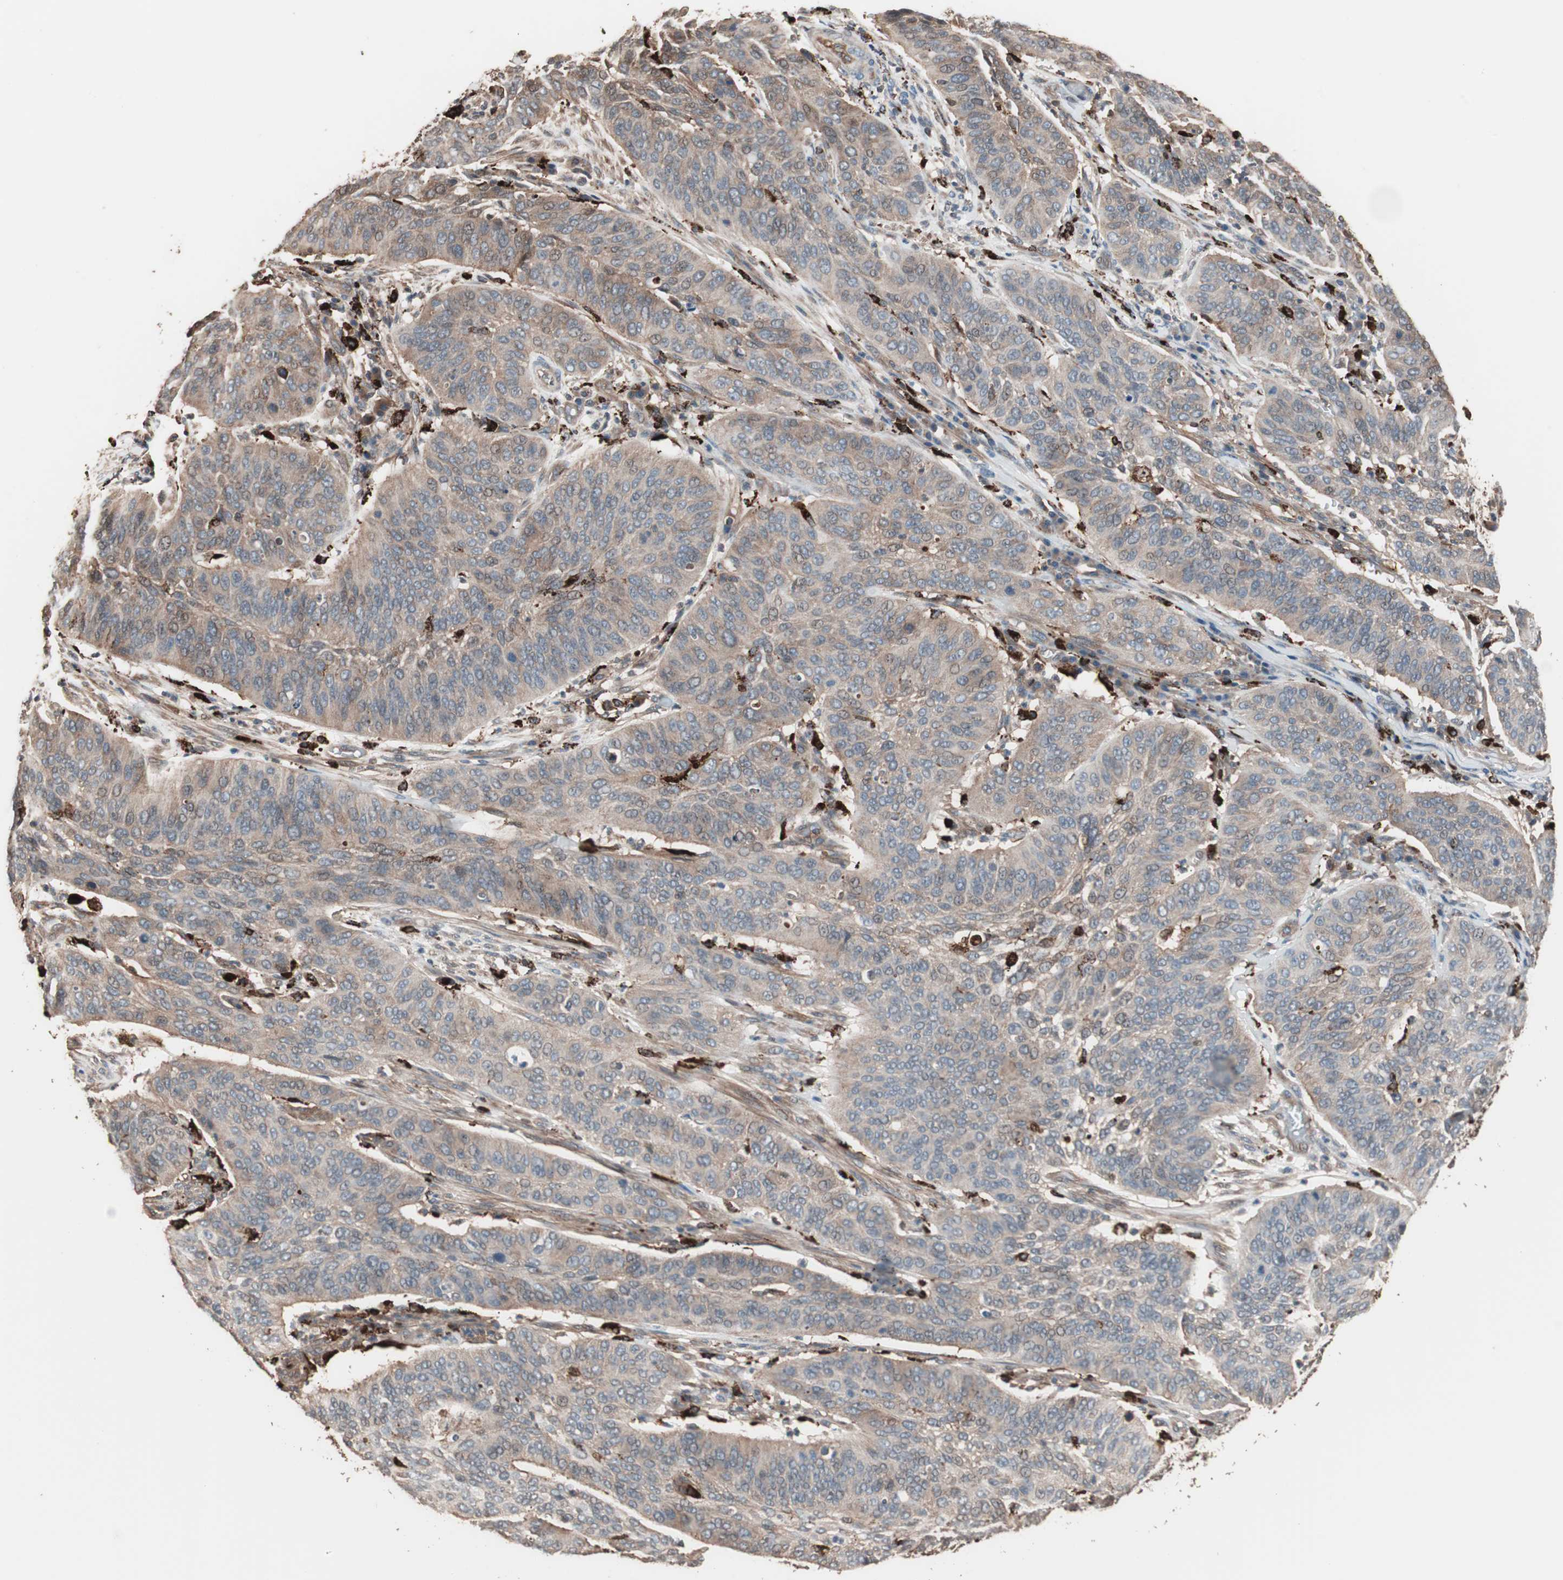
{"staining": {"intensity": "weak", "quantity": ">75%", "location": "cytoplasmic/membranous"}, "tissue": "cervical cancer", "cell_type": "Tumor cells", "image_type": "cancer", "snomed": [{"axis": "morphology", "description": "Squamous cell carcinoma, NOS"}, {"axis": "topography", "description": "Cervix"}], "caption": "An immunohistochemistry image of neoplastic tissue is shown. Protein staining in brown shows weak cytoplasmic/membranous positivity in squamous cell carcinoma (cervical) within tumor cells.", "gene": "CCT3", "patient": {"sex": "female", "age": 39}}